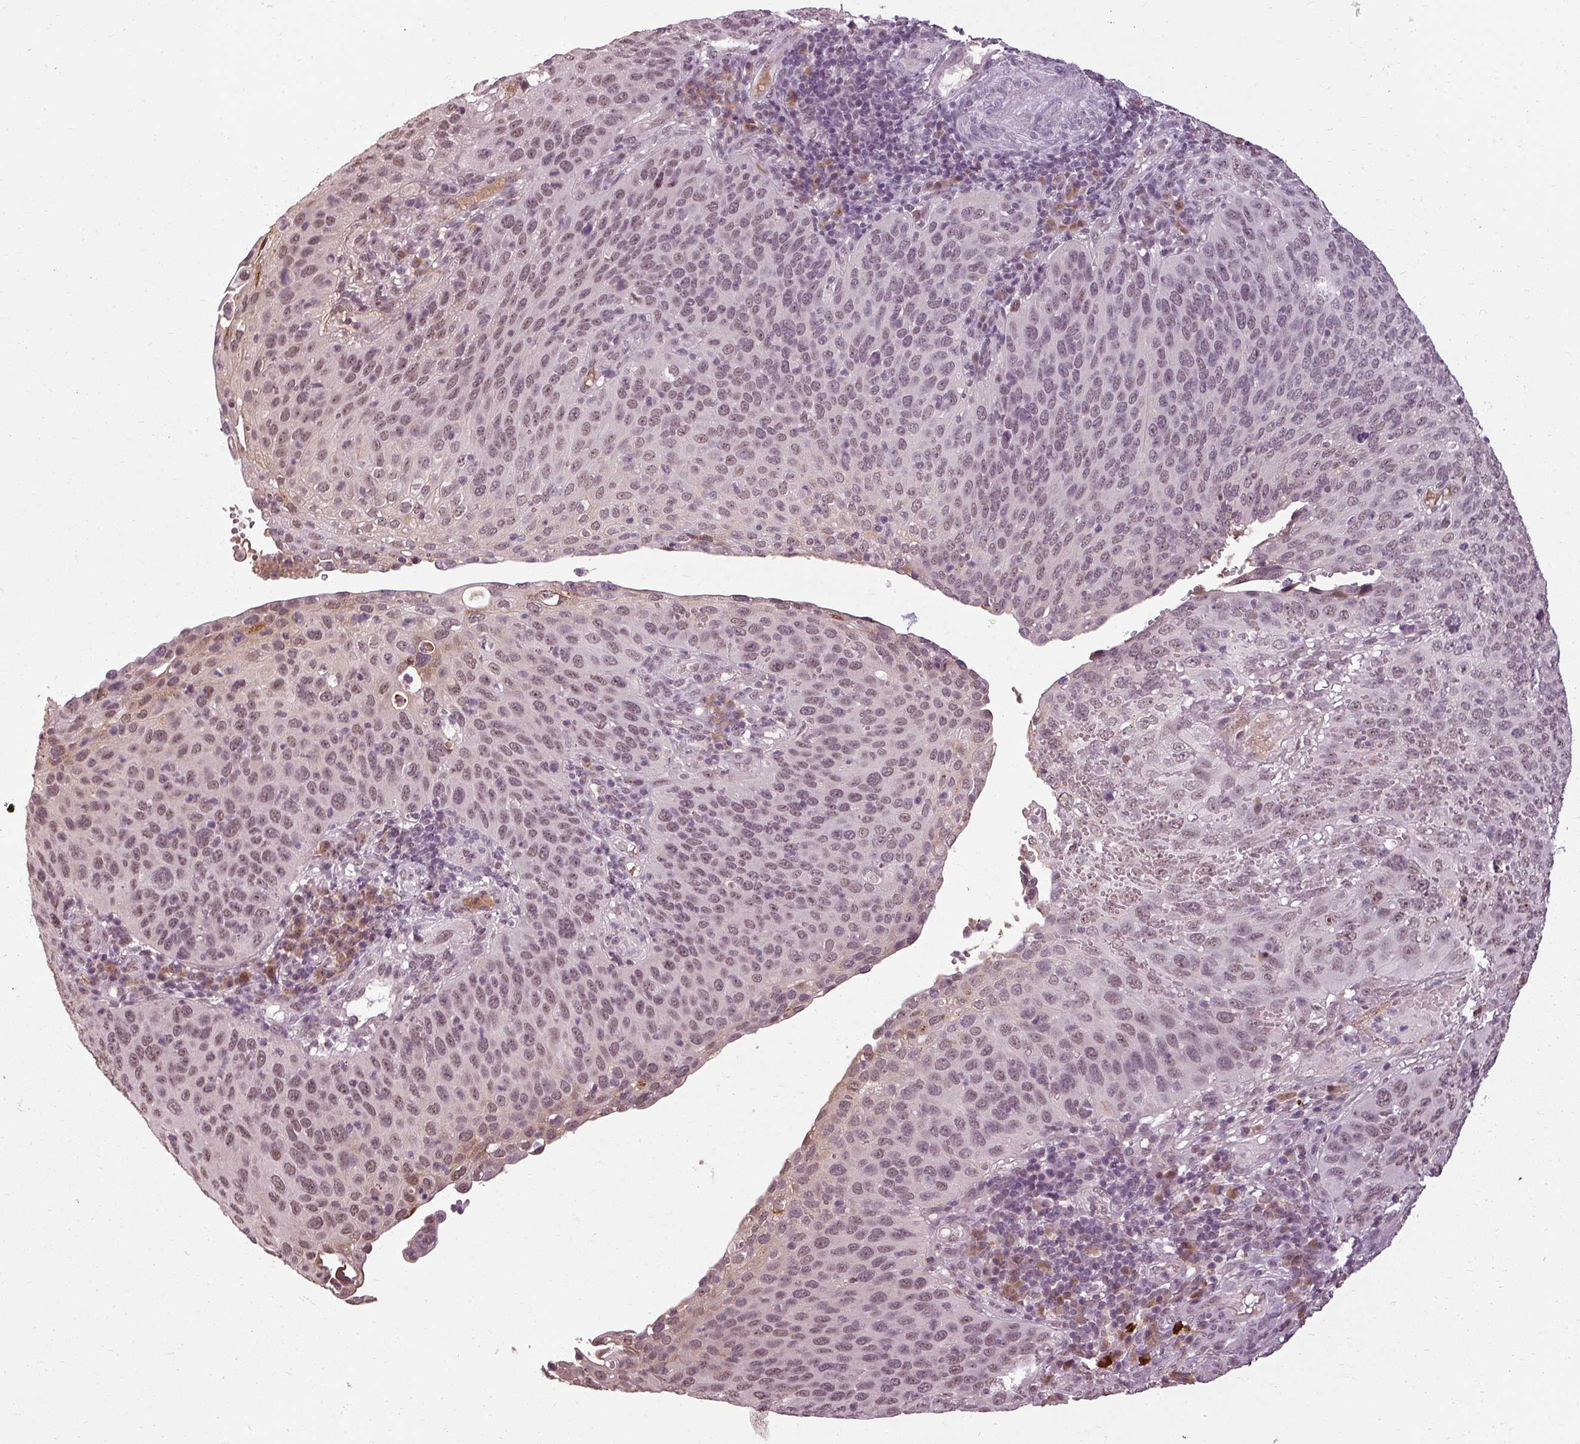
{"staining": {"intensity": "moderate", "quantity": "25%-75%", "location": "nuclear"}, "tissue": "cervical cancer", "cell_type": "Tumor cells", "image_type": "cancer", "snomed": [{"axis": "morphology", "description": "Squamous cell carcinoma, NOS"}, {"axis": "topography", "description": "Cervix"}], "caption": "This histopathology image shows IHC staining of cervical squamous cell carcinoma, with medium moderate nuclear staining in about 25%-75% of tumor cells.", "gene": "BCAS3", "patient": {"sex": "female", "age": 36}}